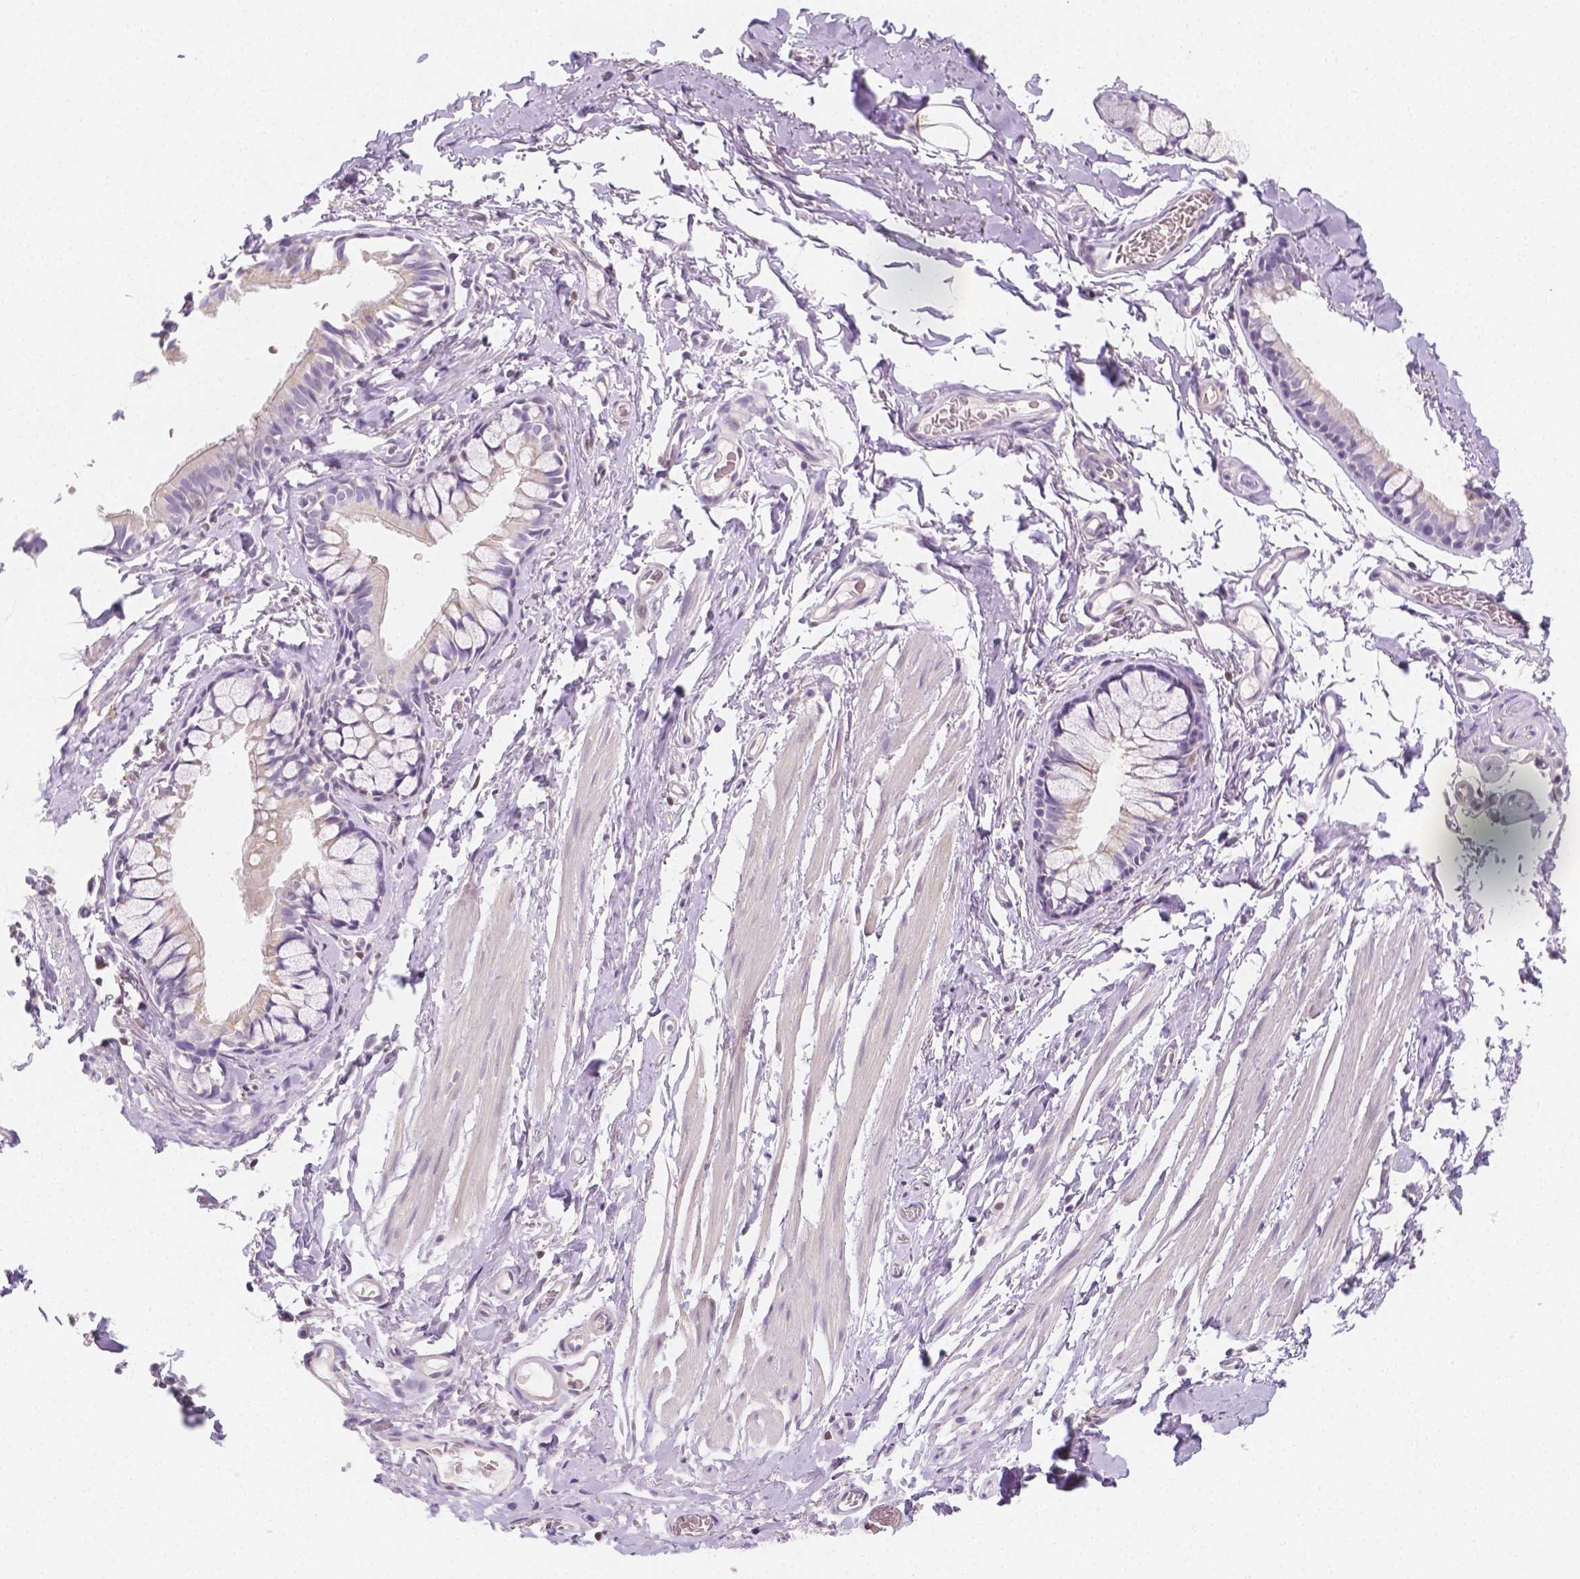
{"staining": {"intensity": "negative", "quantity": "none", "location": "none"}, "tissue": "adipose tissue", "cell_type": "Adipocytes", "image_type": "normal", "snomed": [{"axis": "morphology", "description": "Normal tissue, NOS"}, {"axis": "topography", "description": "Cartilage tissue"}, {"axis": "topography", "description": "Bronchus"}, {"axis": "topography", "description": "Peripheral nerve tissue"}], "caption": "High power microscopy micrograph of an immunohistochemistry (IHC) photomicrograph of unremarkable adipose tissue, revealing no significant positivity in adipocytes. Nuclei are stained in blue.", "gene": "SGTB", "patient": {"sex": "male", "age": 67}}